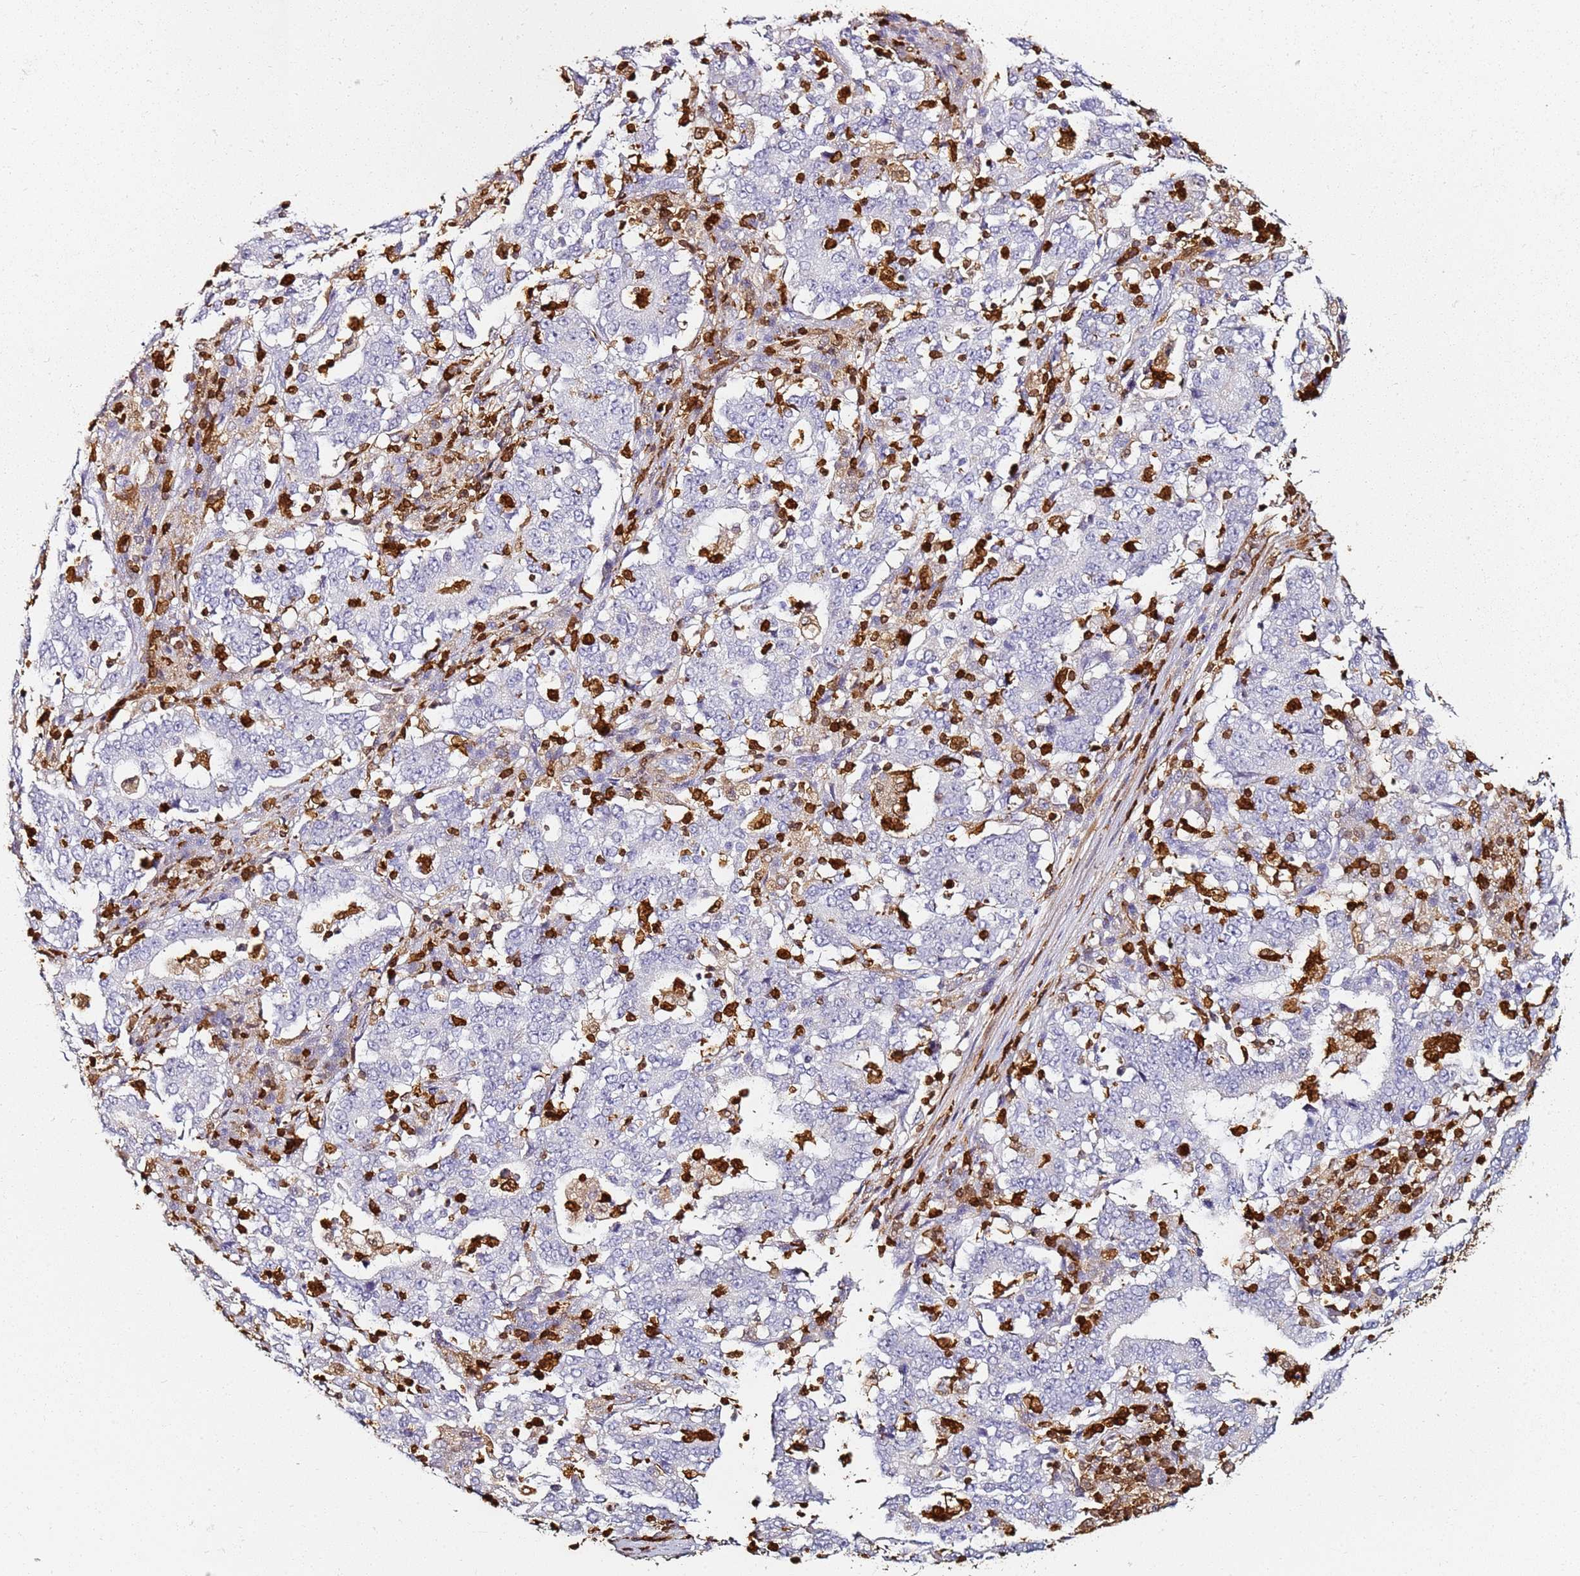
{"staining": {"intensity": "negative", "quantity": "none", "location": "none"}, "tissue": "stomach cancer", "cell_type": "Tumor cells", "image_type": "cancer", "snomed": [{"axis": "morphology", "description": "Adenocarcinoma, NOS"}, {"axis": "topography", "description": "Stomach"}], "caption": "Photomicrograph shows no protein expression in tumor cells of stomach cancer tissue. (Brightfield microscopy of DAB (3,3'-diaminobenzidine) immunohistochemistry (IHC) at high magnification).", "gene": "S100A4", "patient": {"sex": "male", "age": 59}}